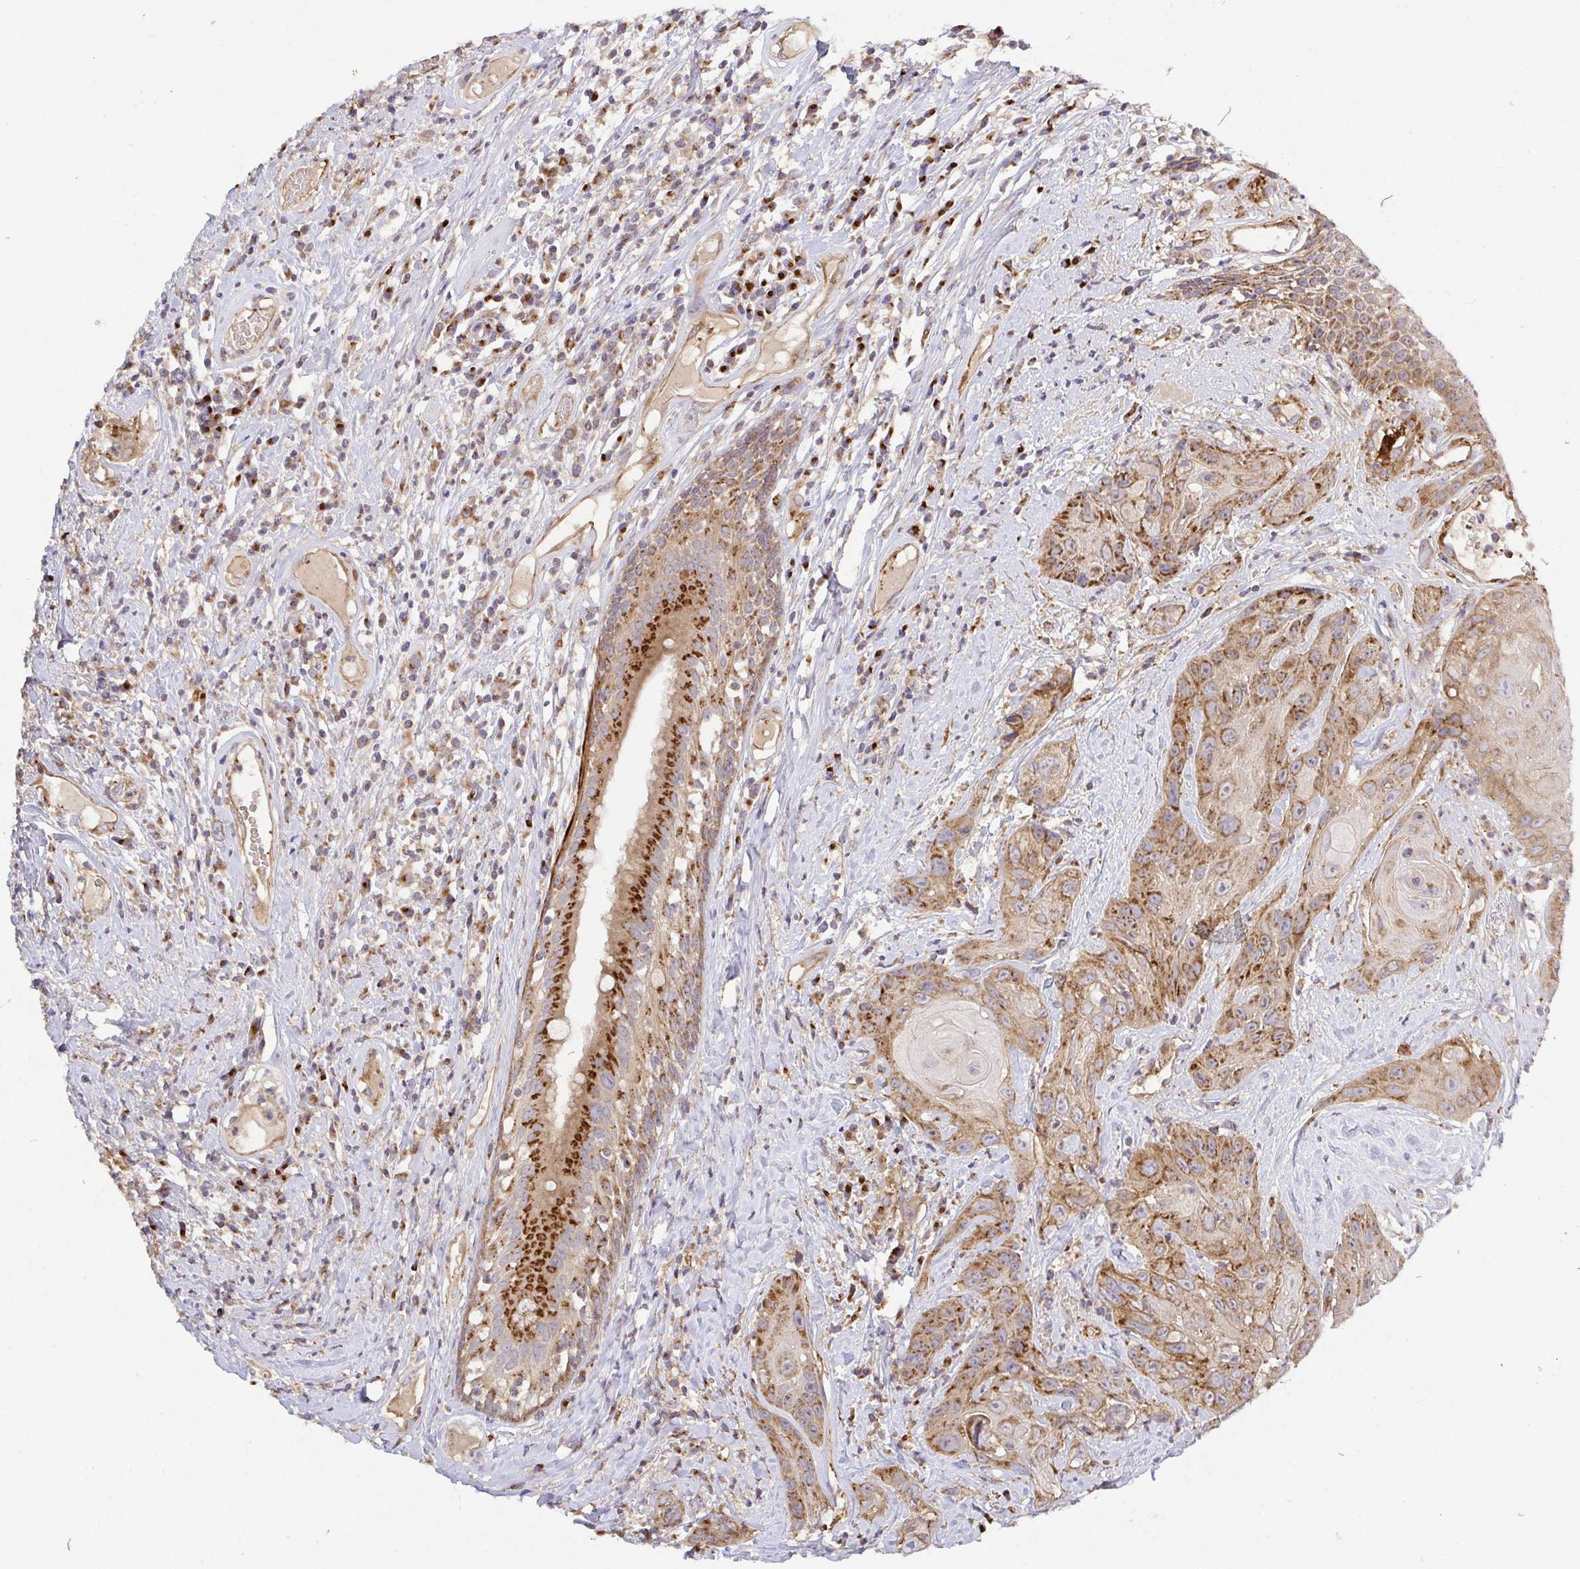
{"staining": {"intensity": "moderate", "quantity": ">75%", "location": "cytoplasmic/membranous"}, "tissue": "head and neck cancer", "cell_type": "Tumor cells", "image_type": "cancer", "snomed": [{"axis": "morphology", "description": "Squamous cell carcinoma, NOS"}, {"axis": "topography", "description": "Head-Neck"}], "caption": "Protein expression analysis of human head and neck cancer reveals moderate cytoplasmic/membranous staining in about >75% of tumor cells.", "gene": "TM9SF4", "patient": {"sex": "male", "age": 57}}